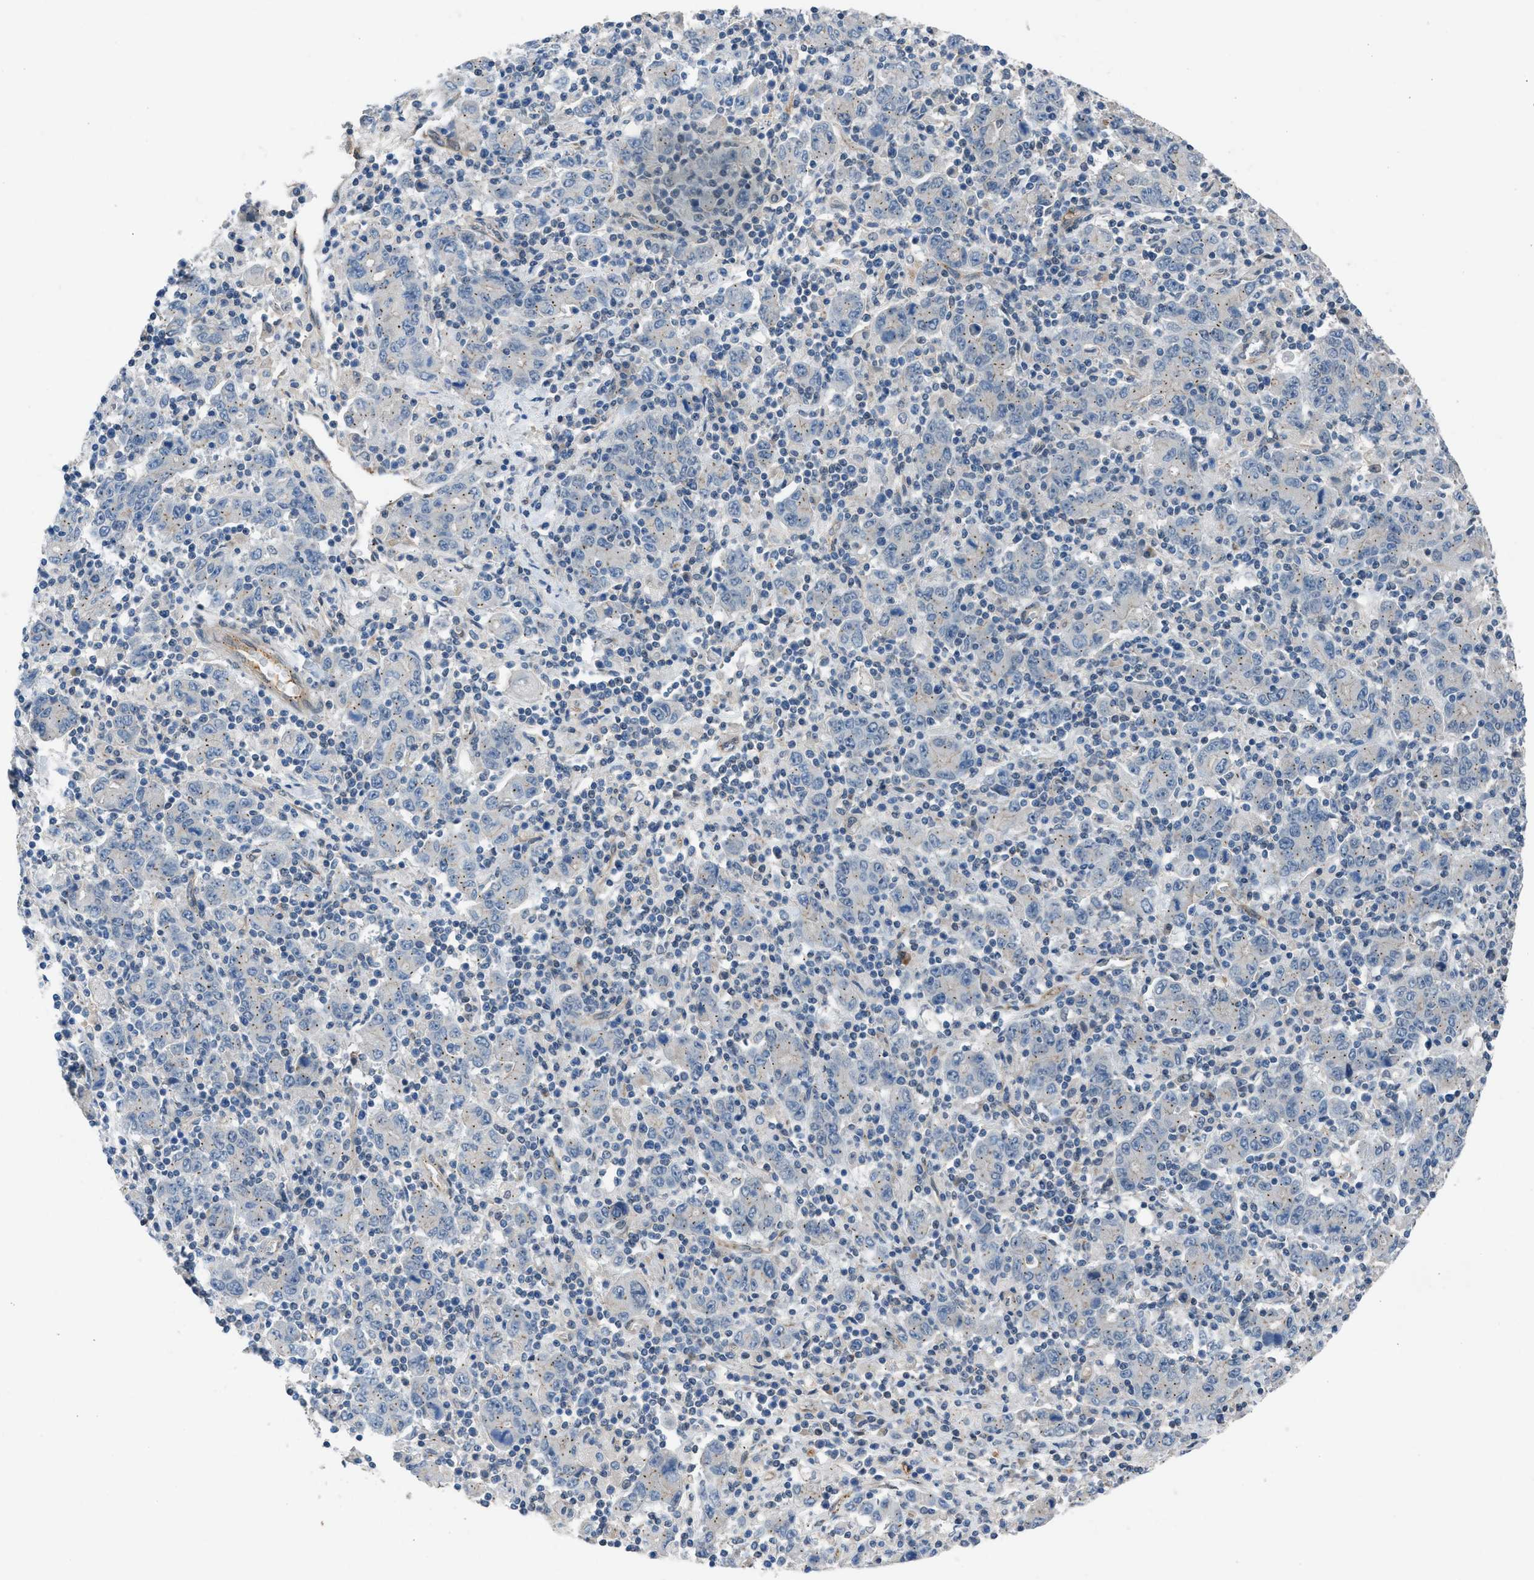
{"staining": {"intensity": "weak", "quantity": "25%-75%", "location": "nuclear"}, "tissue": "stomach cancer", "cell_type": "Tumor cells", "image_type": "cancer", "snomed": [{"axis": "morphology", "description": "Adenocarcinoma, NOS"}, {"axis": "topography", "description": "Stomach, upper"}], "caption": "Weak nuclear staining is seen in approximately 25%-75% of tumor cells in adenocarcinoma (stomach).", "gene": "CRTC1", "patient": {"sex": "male", "age": 69}}